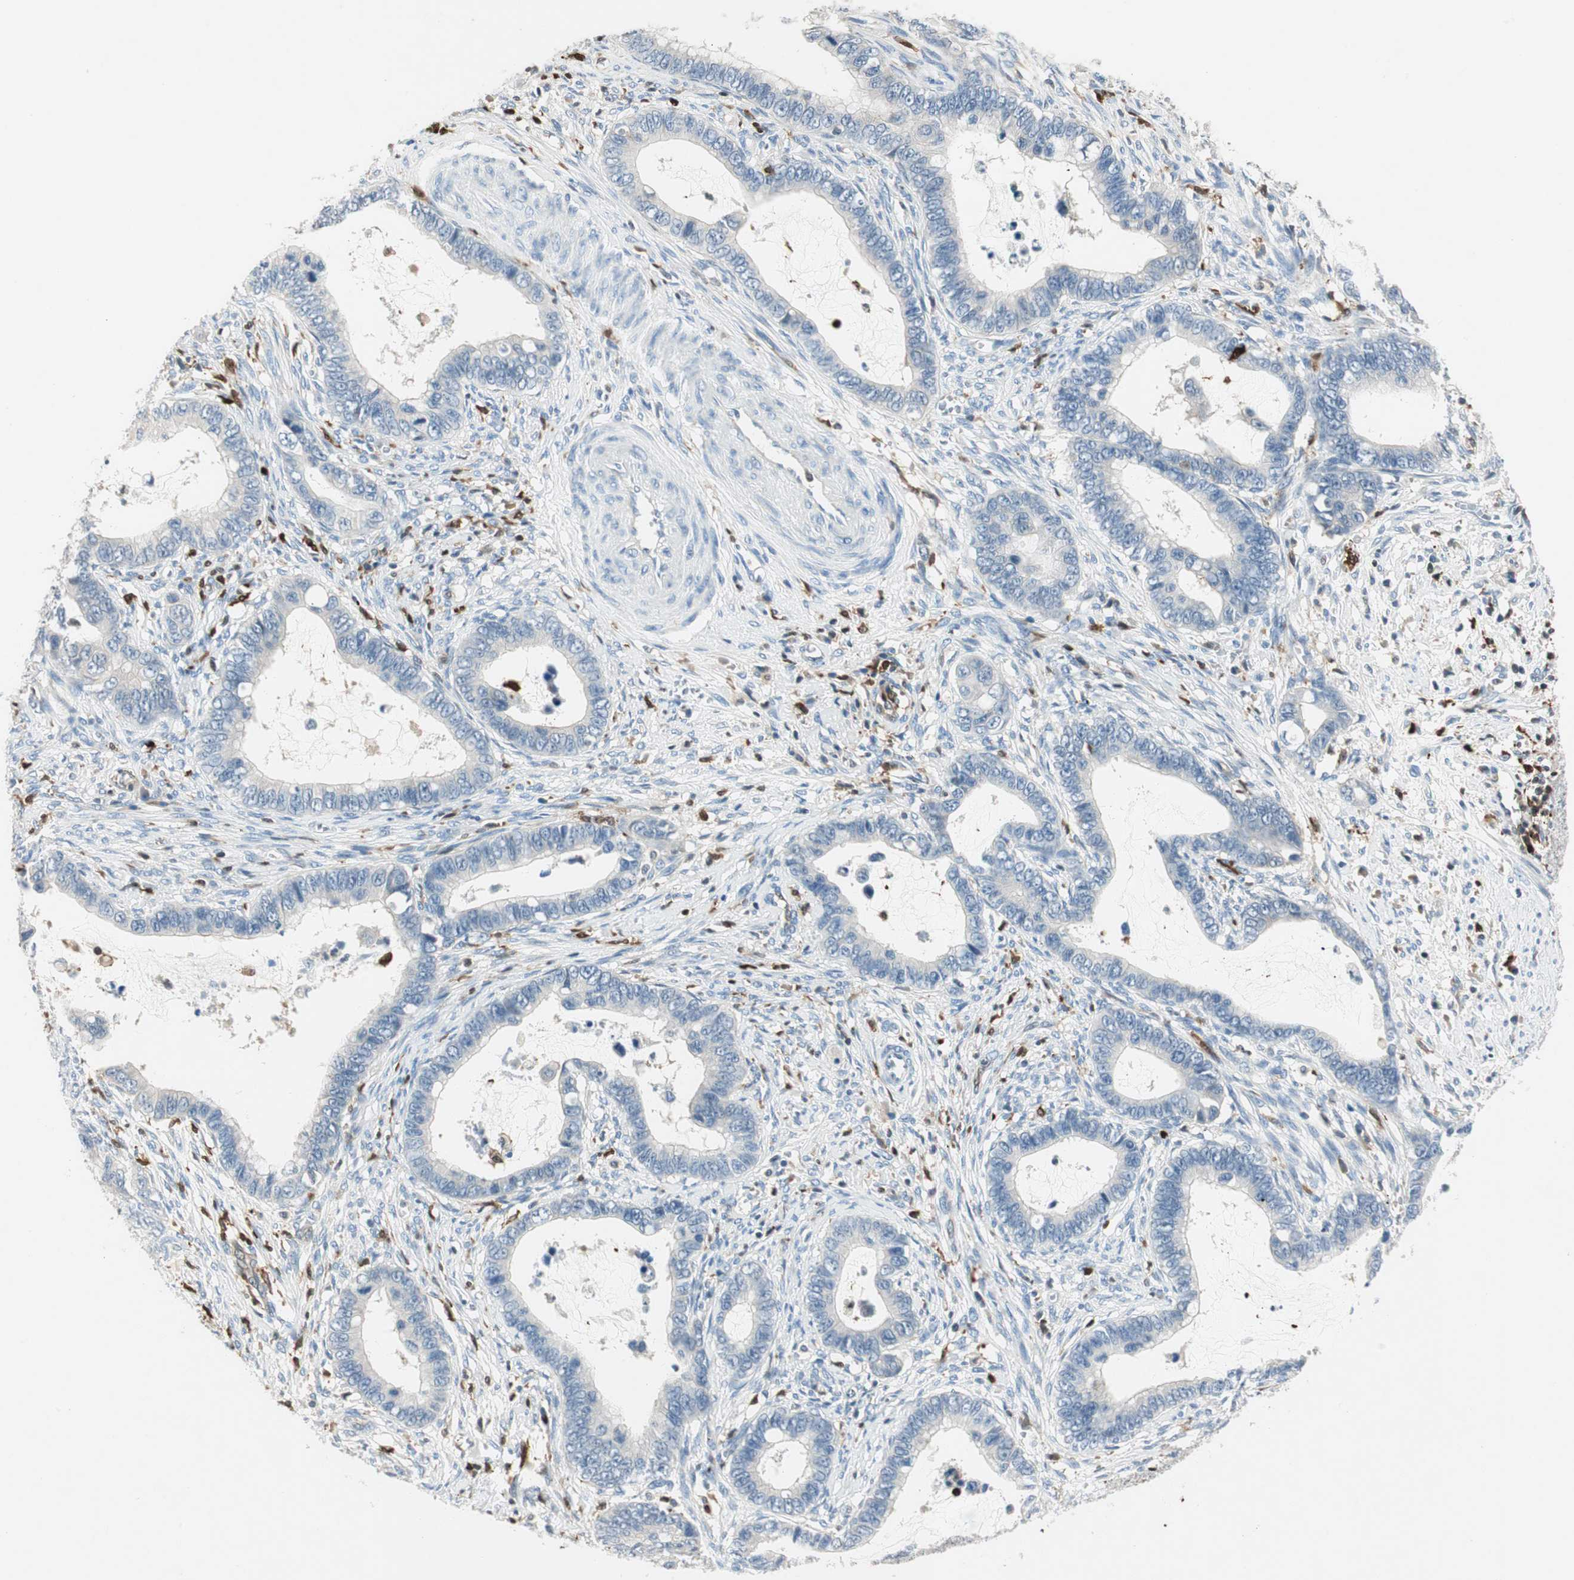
{"staining": {"intensity": "negative", "quantity": "none", "location": "none"}, "tissue": "cervical cancer", "cell_type": "Tumor cells", "image_type": "cancer", "snomed": [{"axis": "morphology", "description": "Adenocarcinoma, NOS"}, {"axis": "topography", "description": "Cervix"}], "caption": "Cervical adenocarcinoma was stained to show a protein in brown. There is no significant positivity in tumor cells.", "gene": "COTL1", "patient": {"sex": "female", "age": 44}}